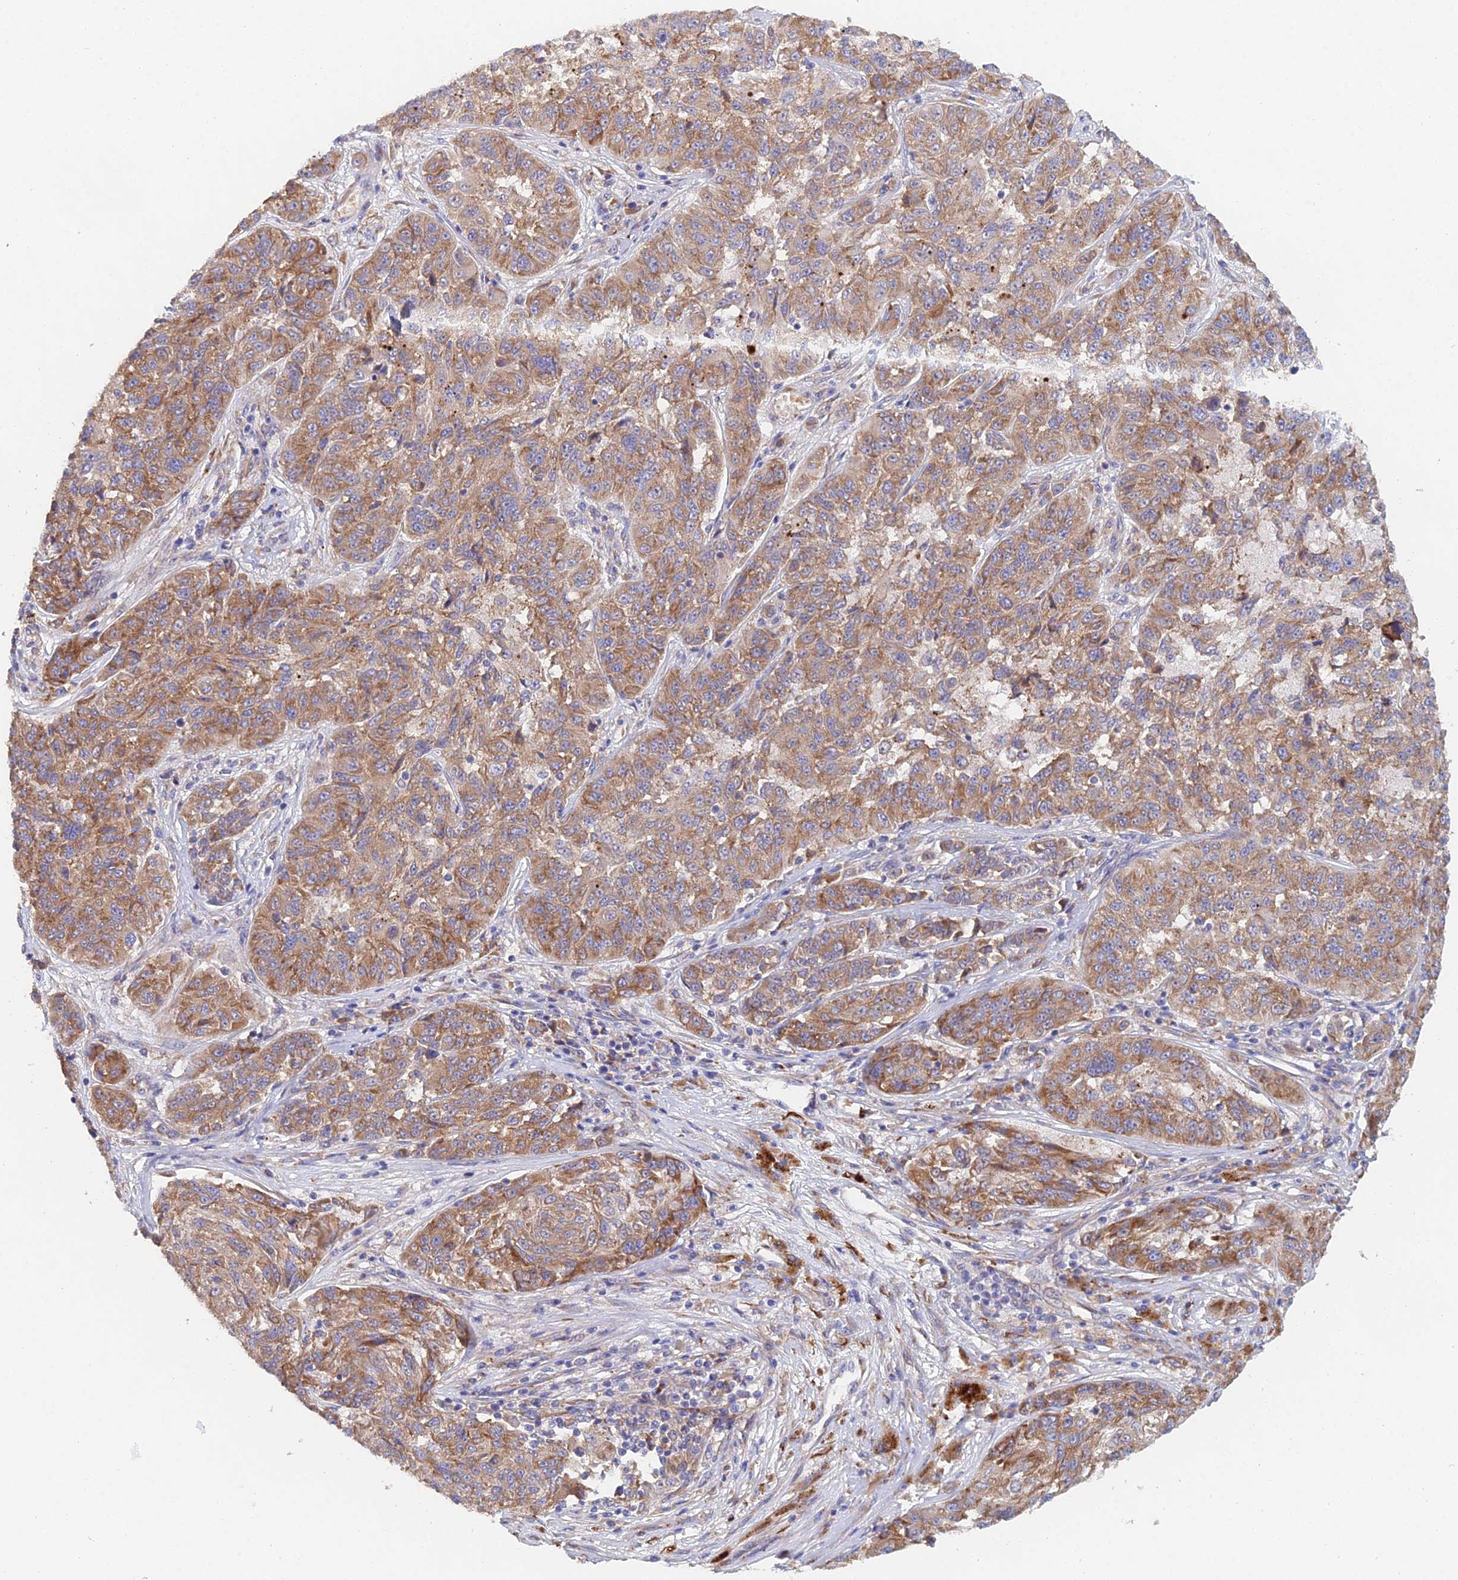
{"staining": {"intensity": "moderate", "quantity": ">75%", "location": "cytoplasmic/membranous"}, "tissue": "melanoma", "cell_type": "Tumor cells", "image_type": "cancer", "snomed": [{"axis": "morphology", "description": "Malignant melanoma, NOS"}, {"axis": "topography", "description": "Skin"}], "caption": "Brown immunohistochemical staining in malignant melanoma exhibits moderate cytoplasmic/membranous expression in approximately >75% of tumor cells.", "gene": "ELOF1", "patient": {"sex": "male", "age": 53}}